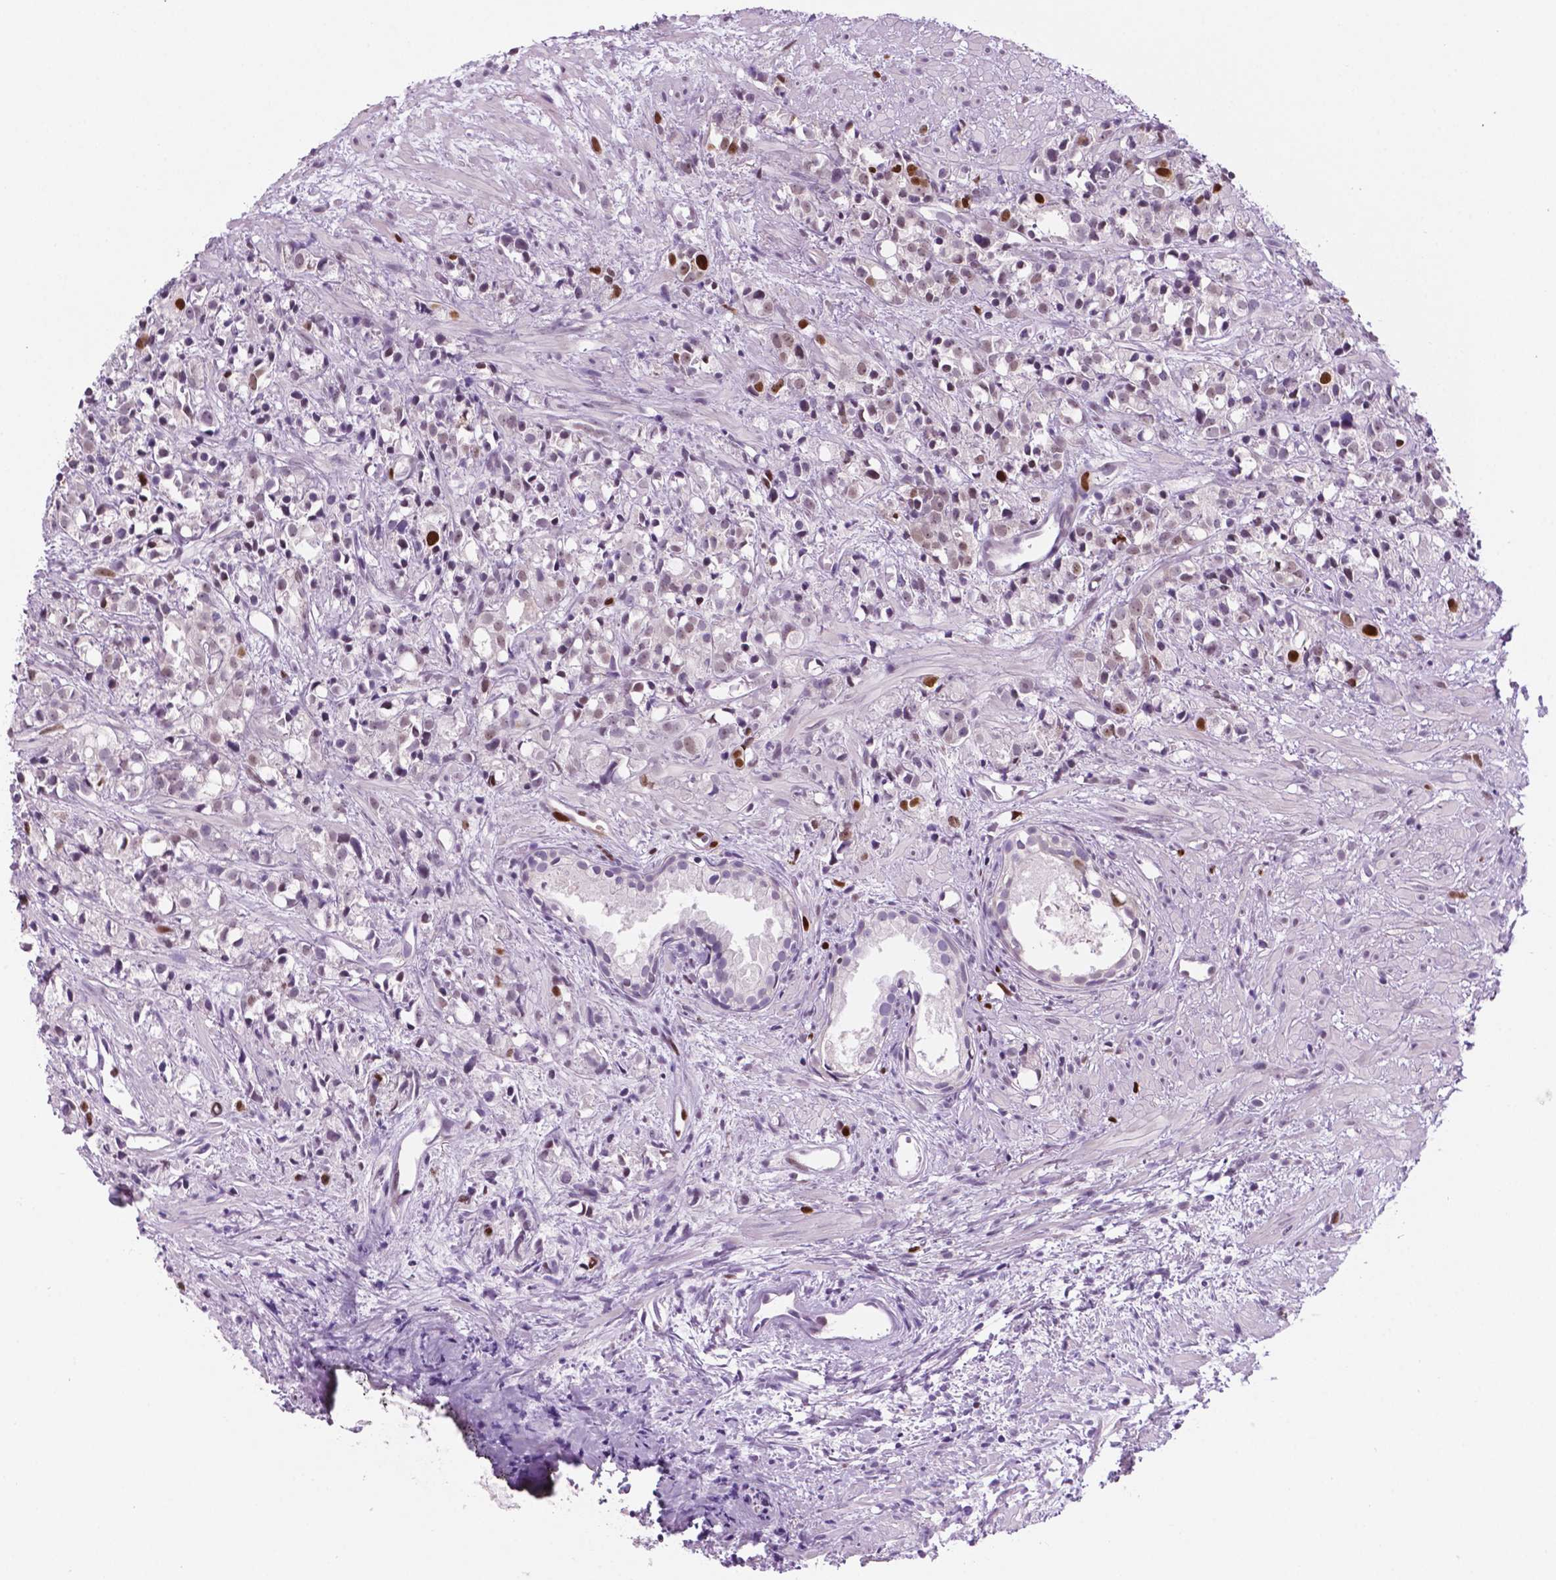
{"staining": {"intensity": "strong", "quantity": "<25%", "location": "nuclear"}, "tissue": "prostate cancer", "cell_type": "Tumor cells", "image_type": "cancer", "snomed": [{"axis": "morphology", "description": "Adenocarcinoma, High grade"}, {"axis": "topography", "description": "Prostate"}], "caption": "This photomicrograph displays IHC staining of prostate high-grade adenocarcinoma, with medium strong nuclear staining in about <25% of tumor cells.", "gene": "NCAPH2", "patient": {"sex": "male", "age": 79}}